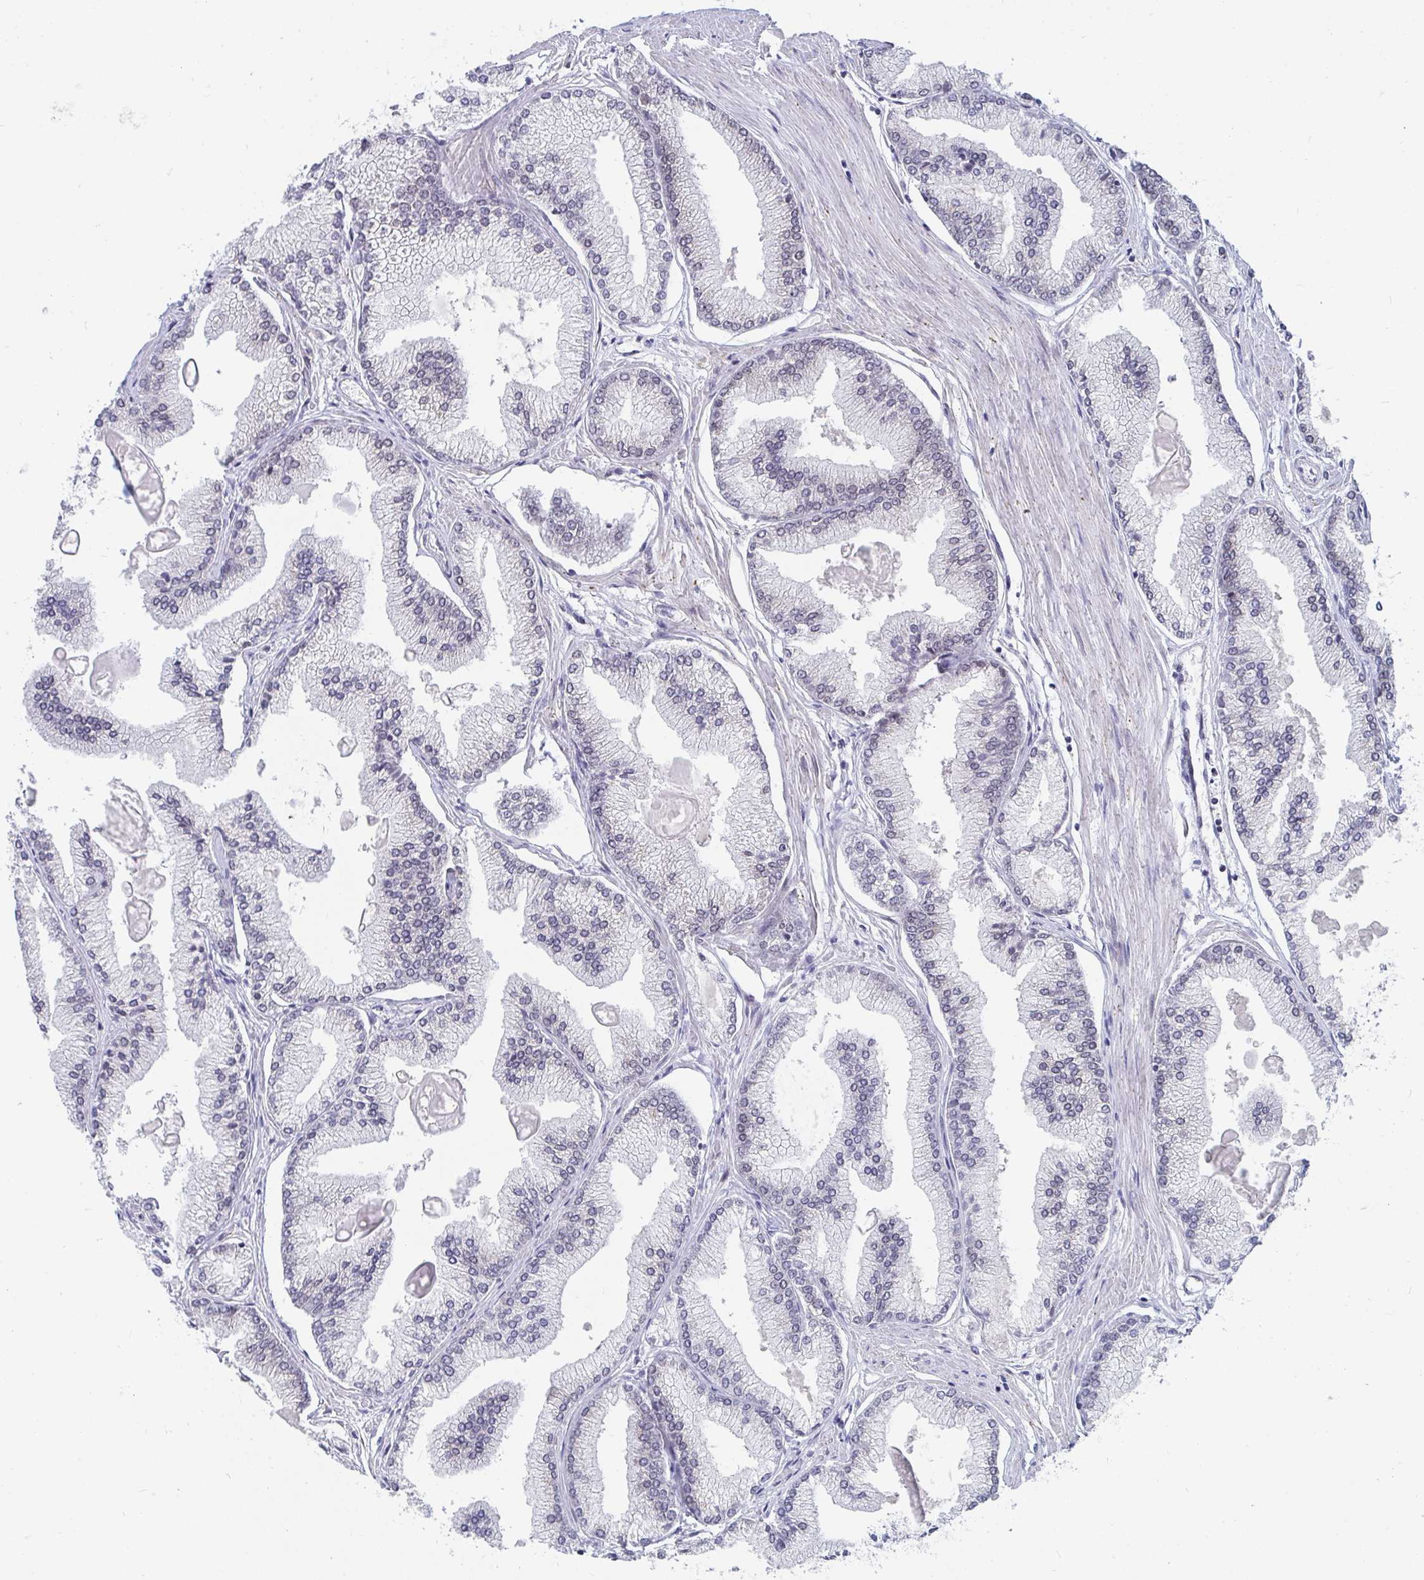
{"staining": {"intensity": "negative", "quantity": "none", "location": "none"}, "tissue": "prostate cancer", "cell_type": "Tumor cells", "image_type": "cancer", "snomed": [{"axis": "morphology", "description": "Adenocarcinoma, High grade"}, {"axis": "topography", "description": "Prostate"}], "caption": "Tumor cells are negative for brown protein staining in prostate cancer (adenocarcinoma (high-grade)). (DAB (3,3'-diaminobenzidine) immunohistochemistry (IHC), high magnification).", "gene": "TRIP12", "patient": {"sex": "male", "age": 68}}